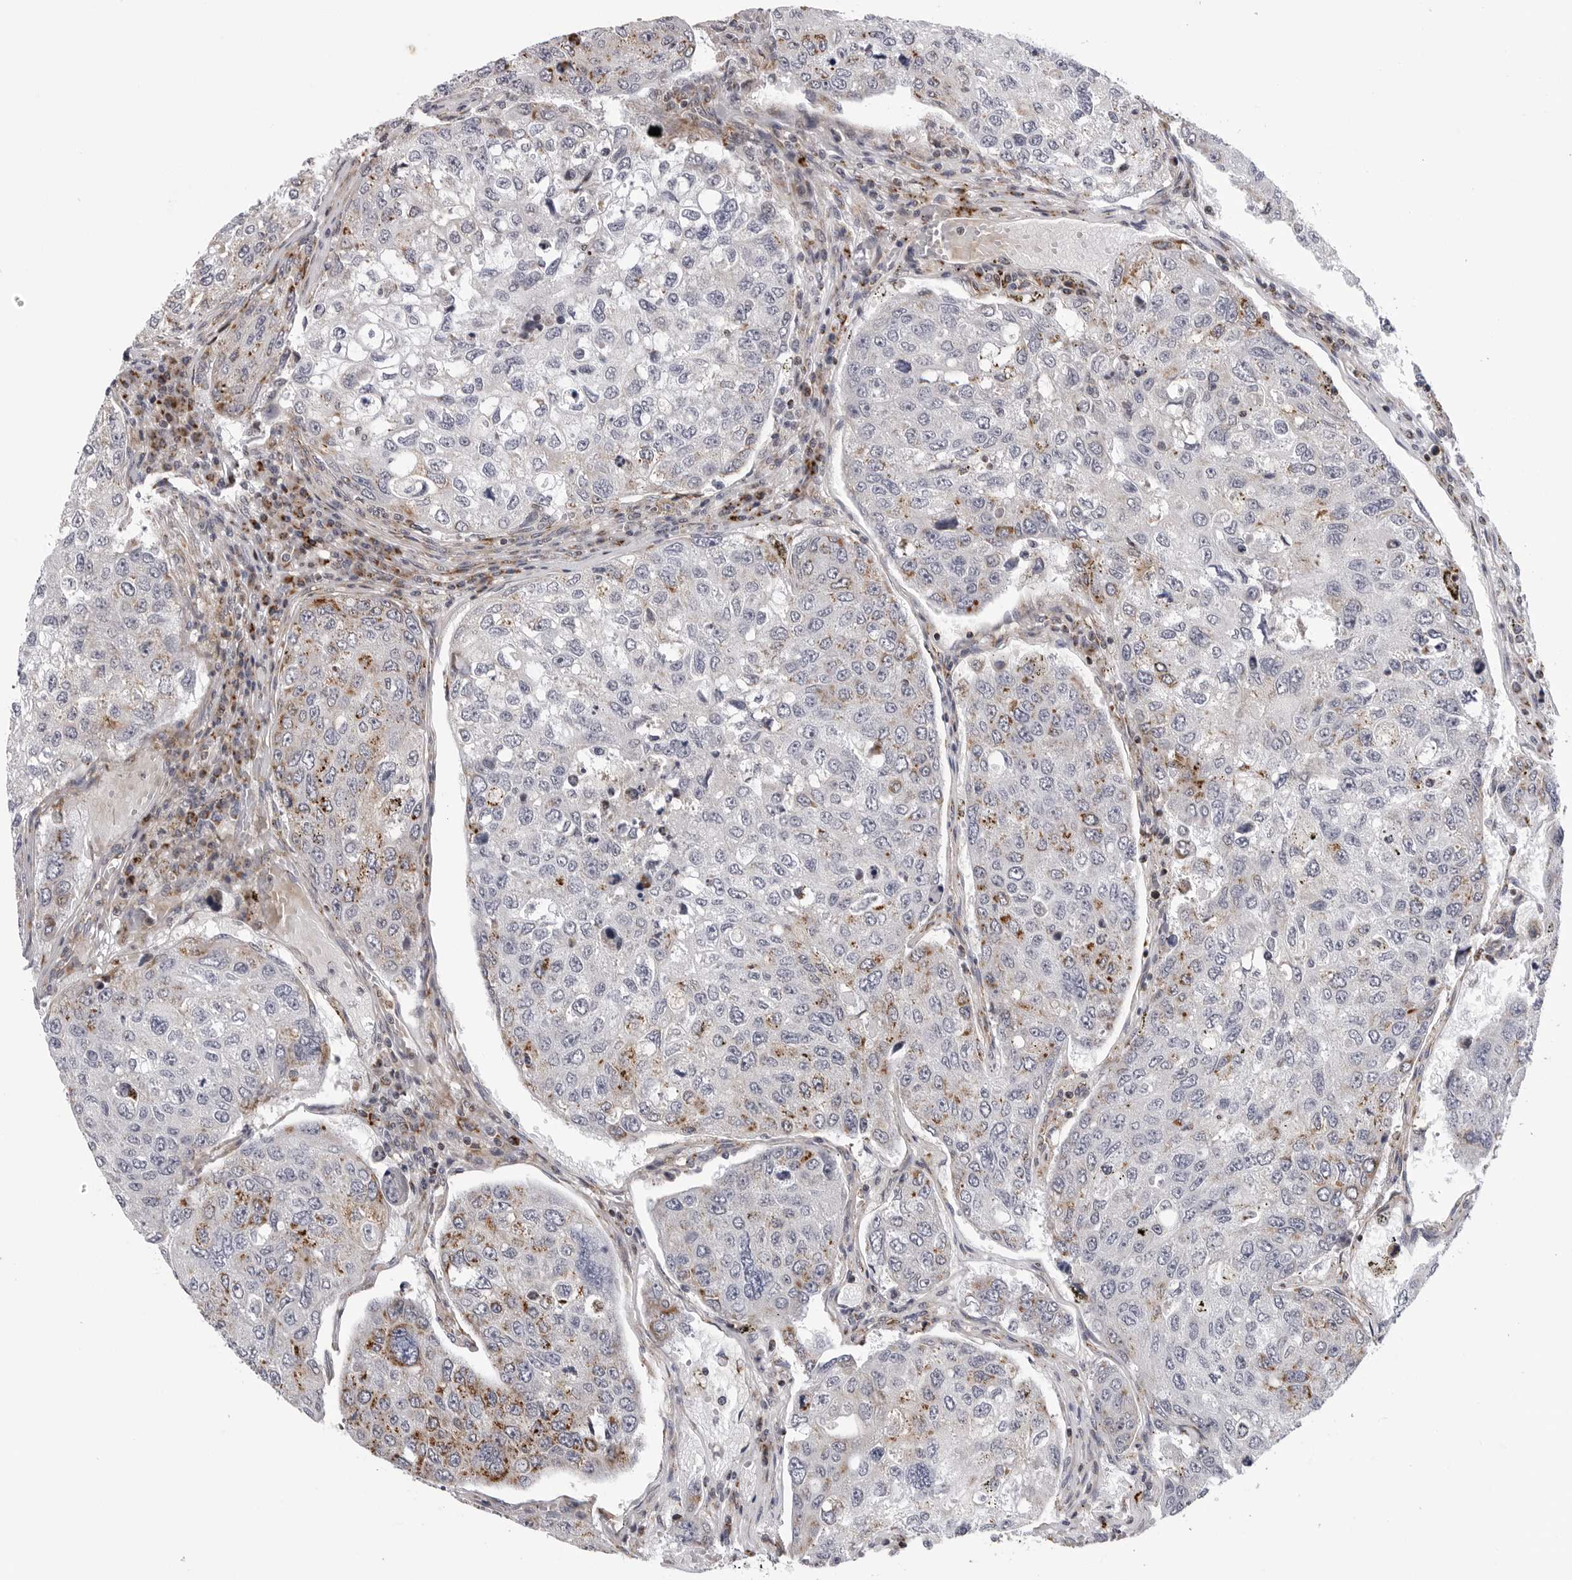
{"staining": {"intensity": "weak", "quantity": "<25%", "location": "cytoplasmic/membranous"}, "tissue": "urothelial cancer", "cell_type": "Tumor cells", "image_type": "cancer", "snomed": [{"axis": "morphology", "description": "Urothelial carcinoma, High grade"}, {"axis": "topography", "description": "Lymph node"}, {"axis": "topography", "description": "Urinary bladder"}], "caption": "Tumor cells show no significant protein expression in urothelial cancer.", "gene": "CDK20", "patient": {"sex": "male", "age": 51}}